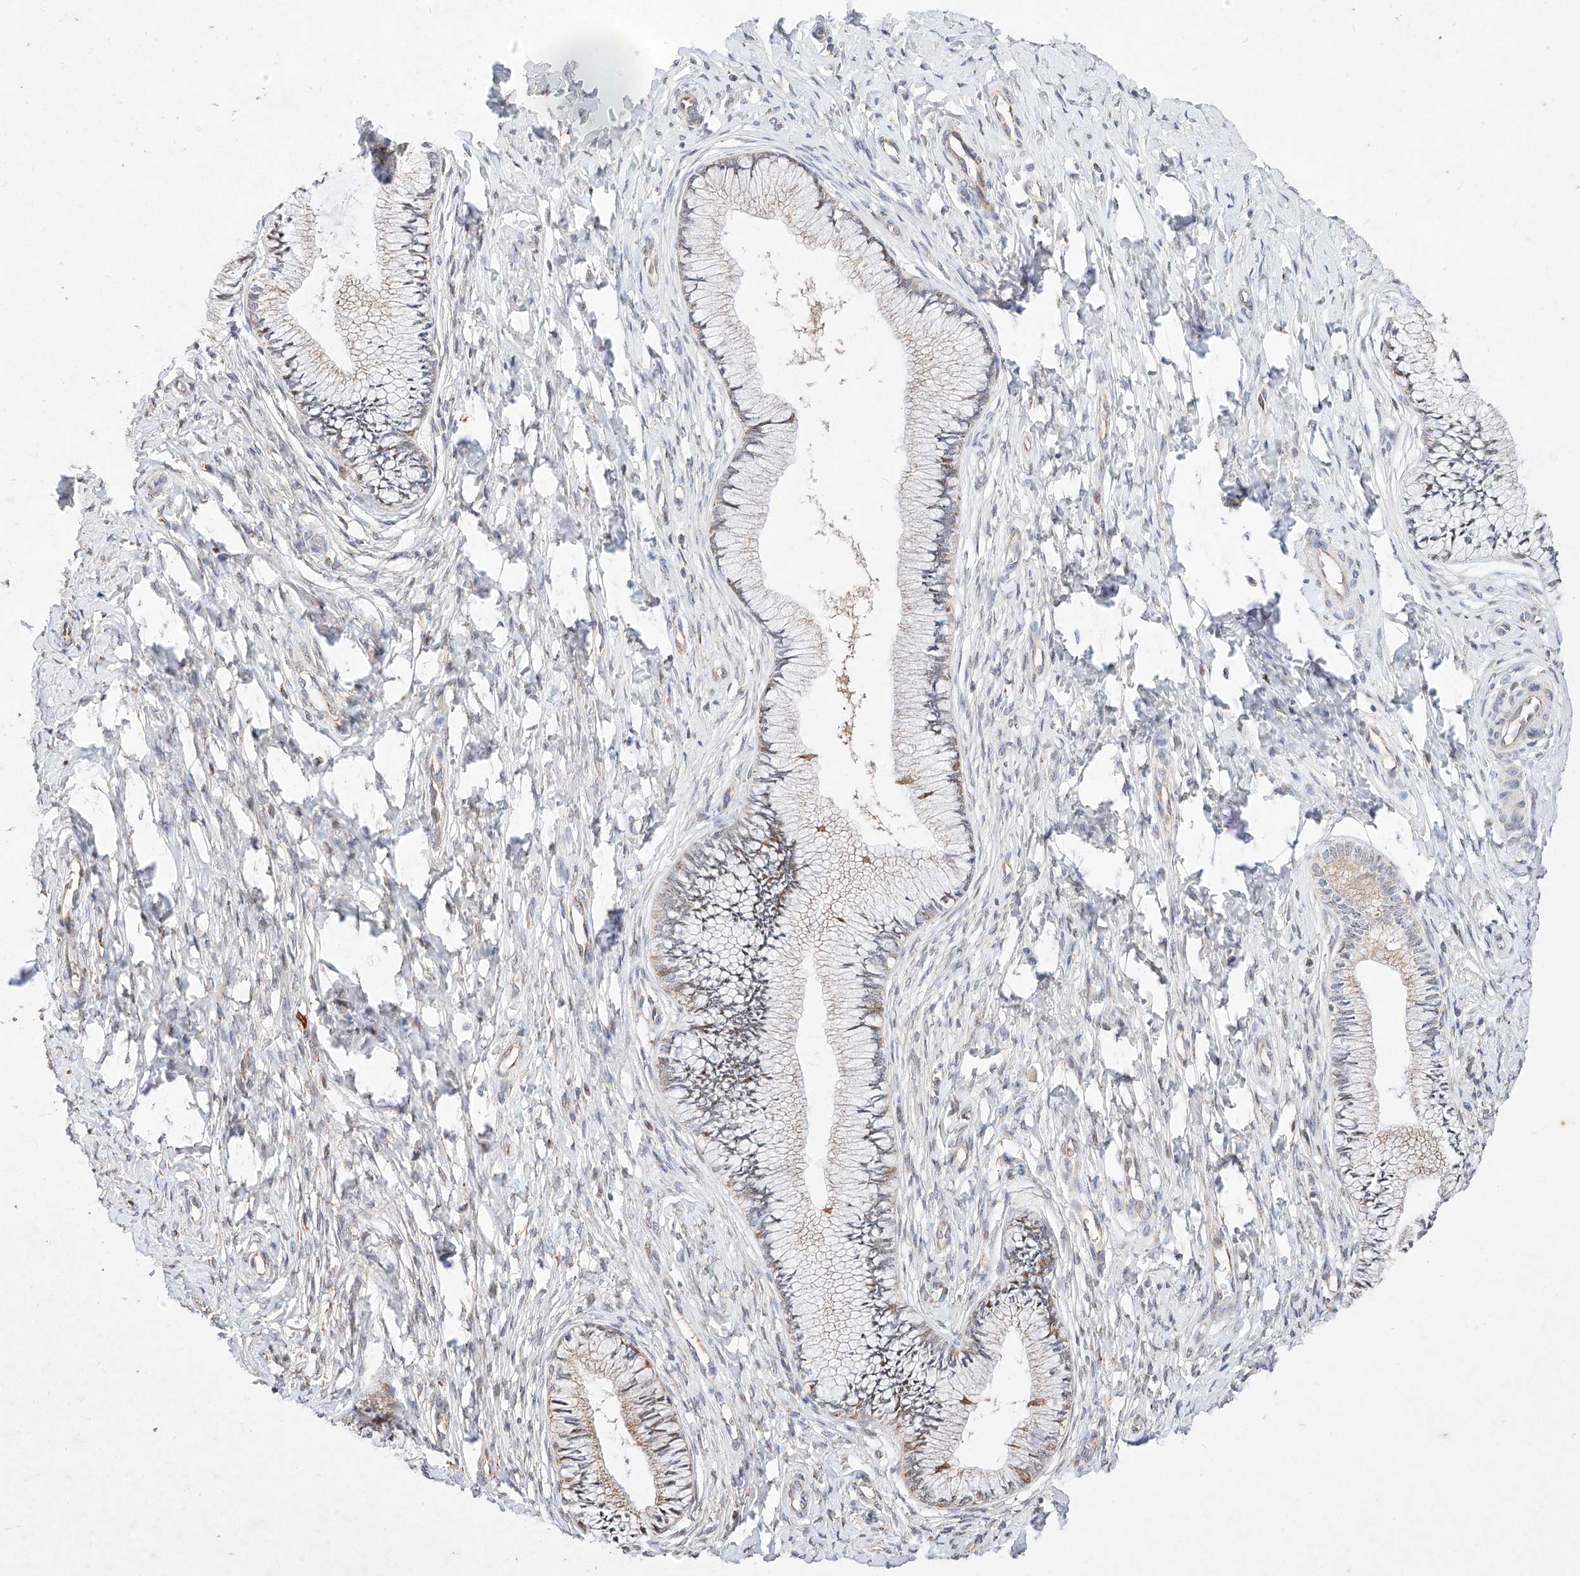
{"staining": {"intensity": "weak", "quantity": "<25%", "location": "cytoplasmic/membranous"}, "tissue": "cervix", "cell_type": "Glandular cells", "image_type": "normal", "snomed": [{"axis": "morphology", "description": "Normal tissue, NOS"}, {"axis": "topography", "description": "Cervix"}], "caption": "This is an IHC image of unremarkable cervix. There is no staining in glandular cells.", "gene": "ATP9B", "patient": {"sex": "female", "age": 36}}